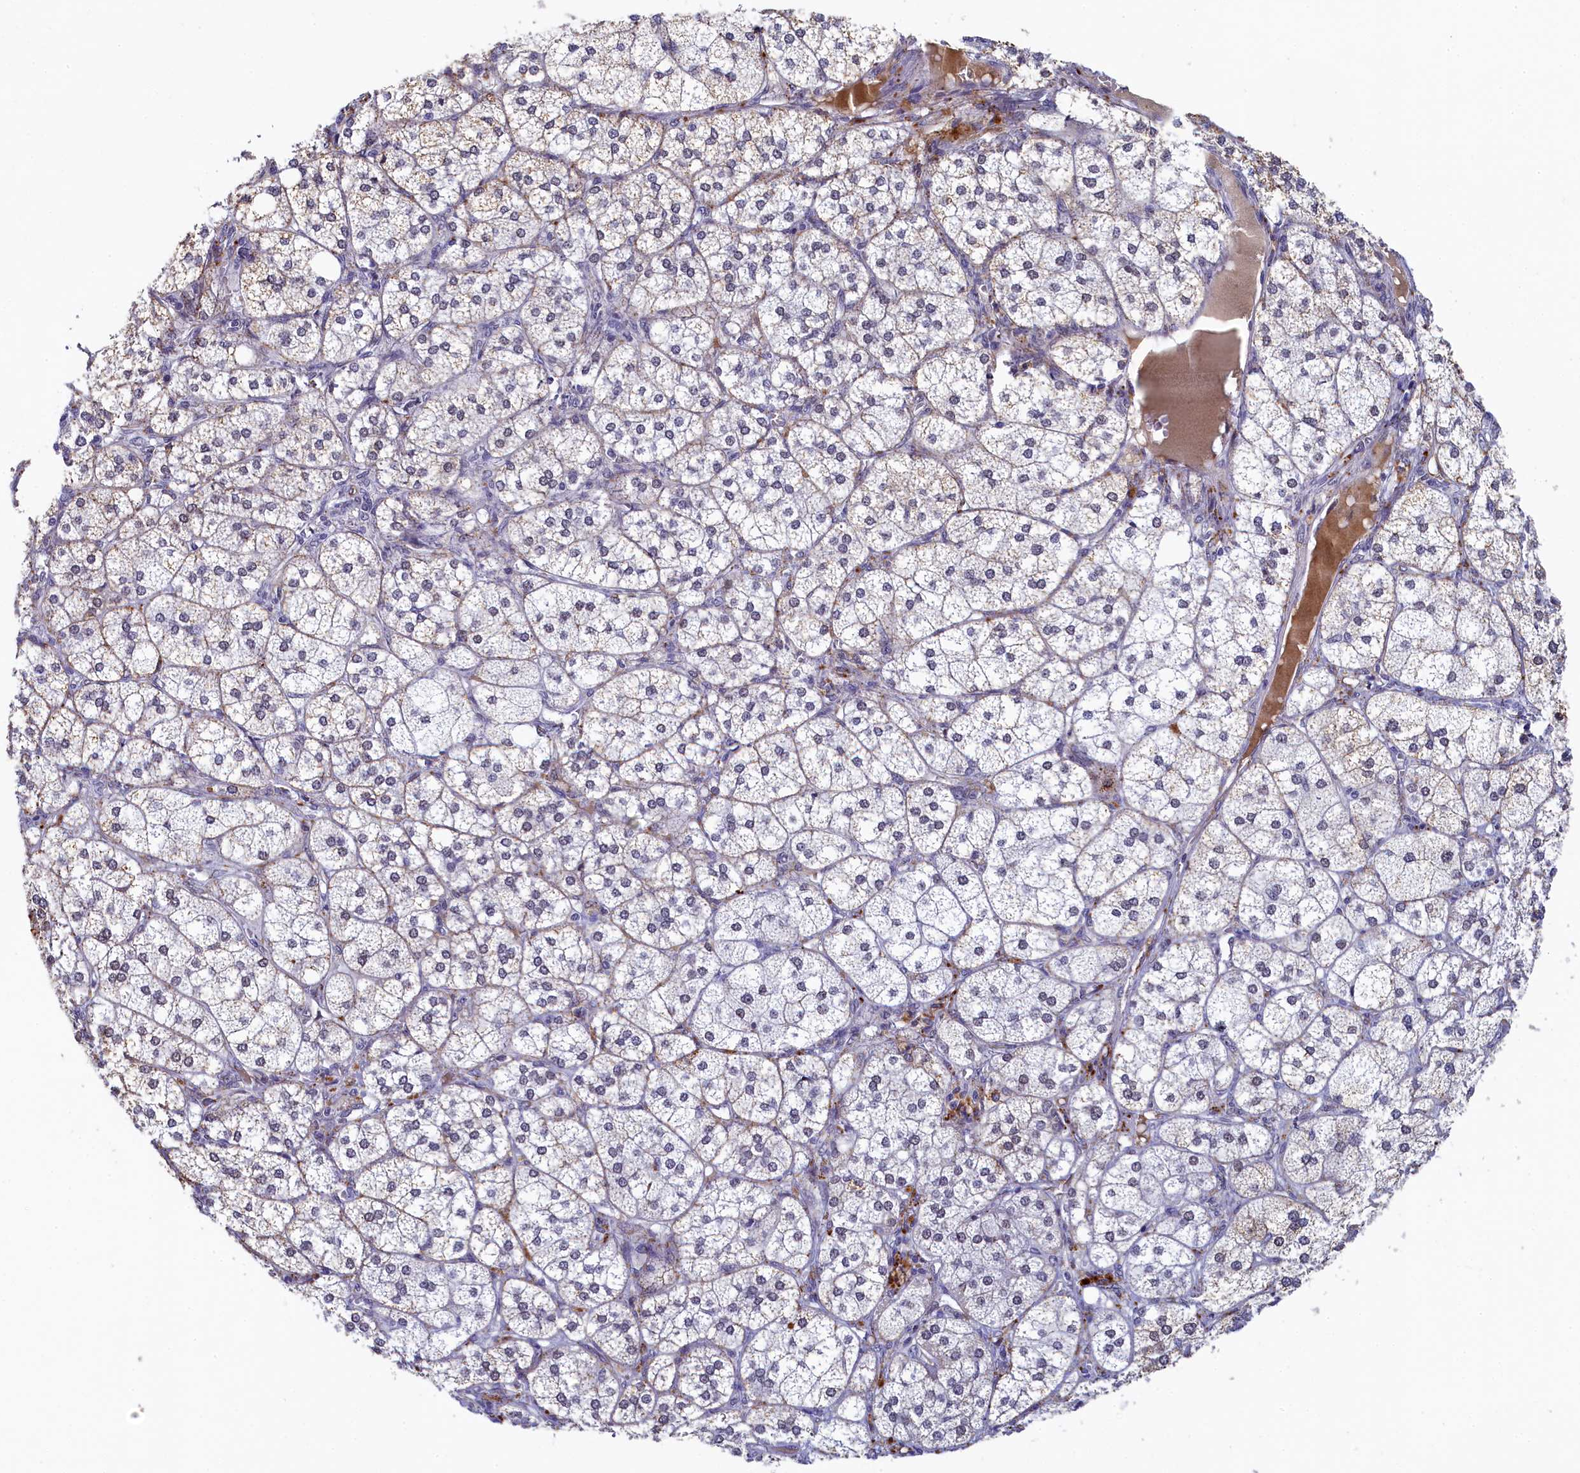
{"staining": {"intensity": "moderate", "quantity": "25%-75%", "location": "nuclear"}, "tissue": "adrenal gland", "cell_type": "Glandular cells", "image_type": "normal", "snomed": [{"axis": "morphology", "description": "Normal tissue, NOS"}, {"axis": "topography", "description": "Adrenal gland"}], "caption": "Protein analysis of normal adrenal gland displays moderate nuclear positivity in approximately 25%-75% of glandular cells. (Brightfield microscopy of DAB IHC at high magnification).", "gene": "INTS14", "patient": {"sex": "female", "age": 61}}